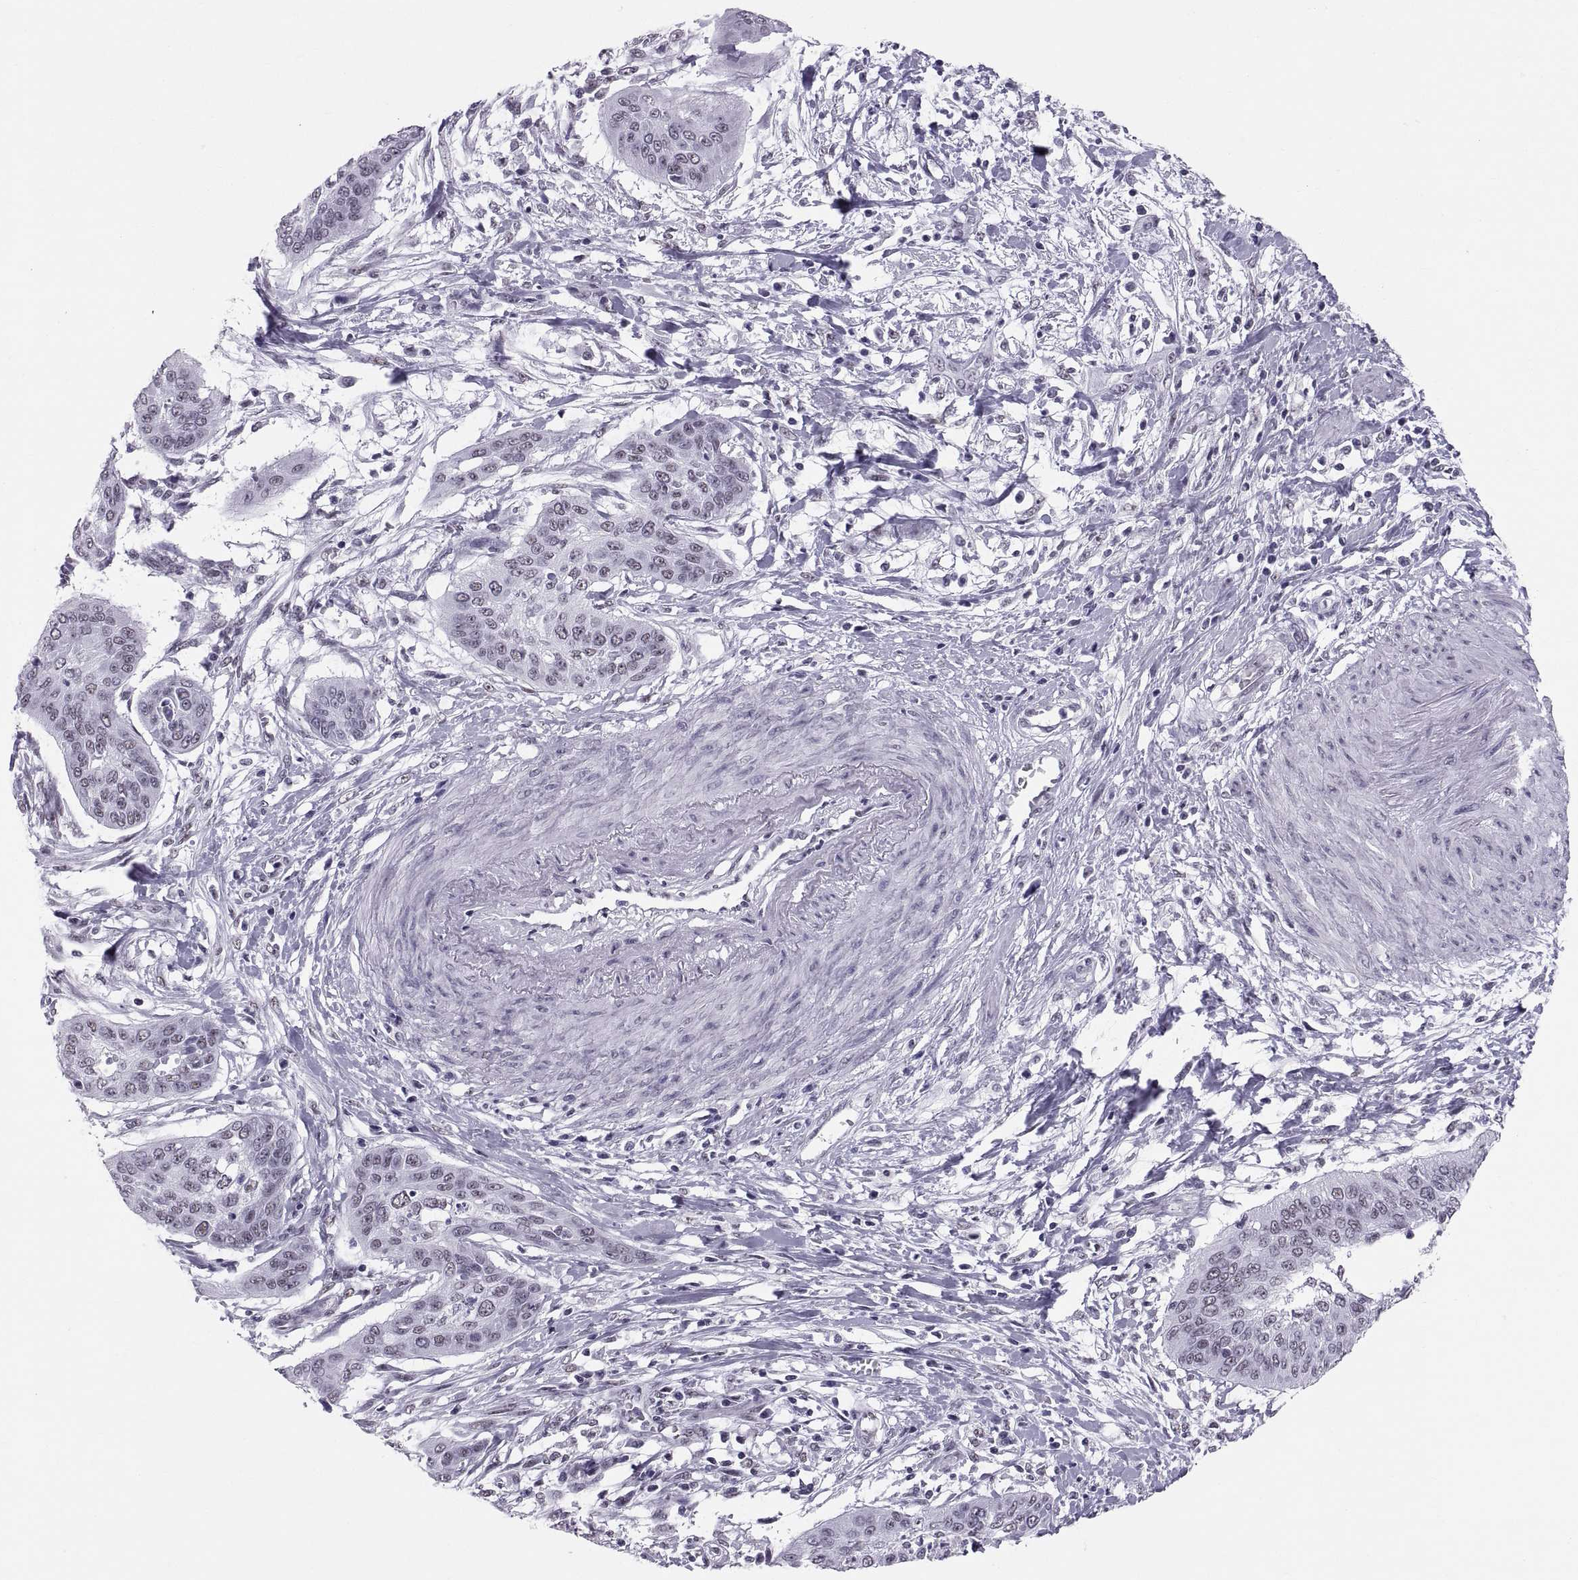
{"staining": {"intensity": "negative", "quantity": "none", "location": "none"}, "tissue": "cervical cancer", "cell_type": "Tumor cells", "image_type": "cancer", "snomed": [{"axis": "morphology", "description": "Squamous cell carcinoma, NOS"}, {"axis": "topography", "description": "Cervix"}], "caption": "IHC of squamous cell carcinoma (cervical) exhibits no staining in tumor cells.", "gene": "NEUROD6", "patient": {"sex": "female", "age": 39}}